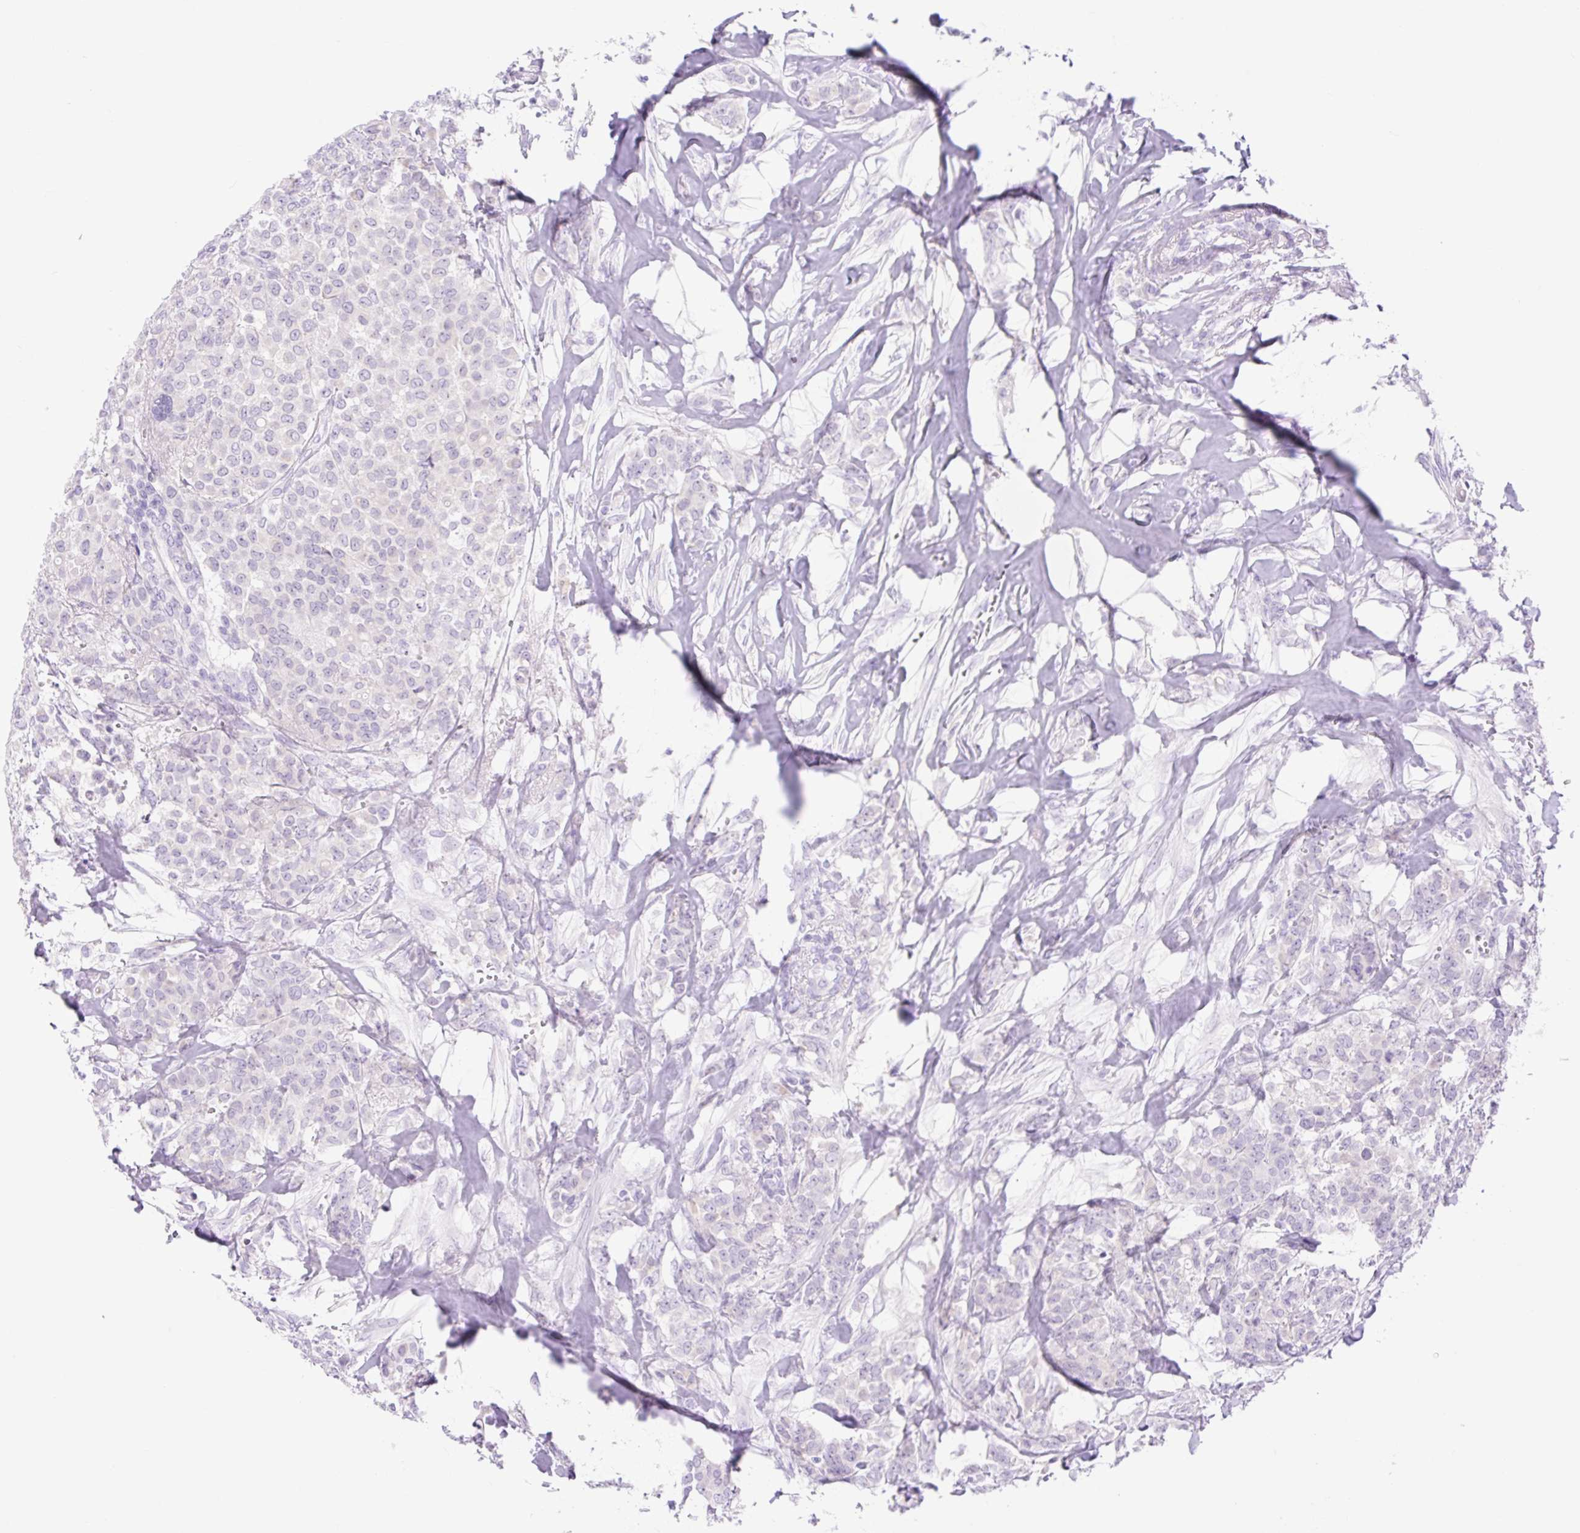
{"staining": {"intensity": "negative", "quantity": "none", "location": "none"}, "tissue": "breast cancer", "cell_type": "Tumor cells", "image_type": "cancer", "snomed": [{"axis": "morphology", "description": "Lobular carcinoma"}, {"axis": "topography", "description": "Breast"}], "caption": "Immunohistochemistry histopathology image of neoplastic tissue: breast cancer stained with DAB (3,3'-diaminobenzidine) exhibits no significant protein staining in tumor cells.", "gene": "SLC25A40", "patient": {"sex": "female", "age": 91}}